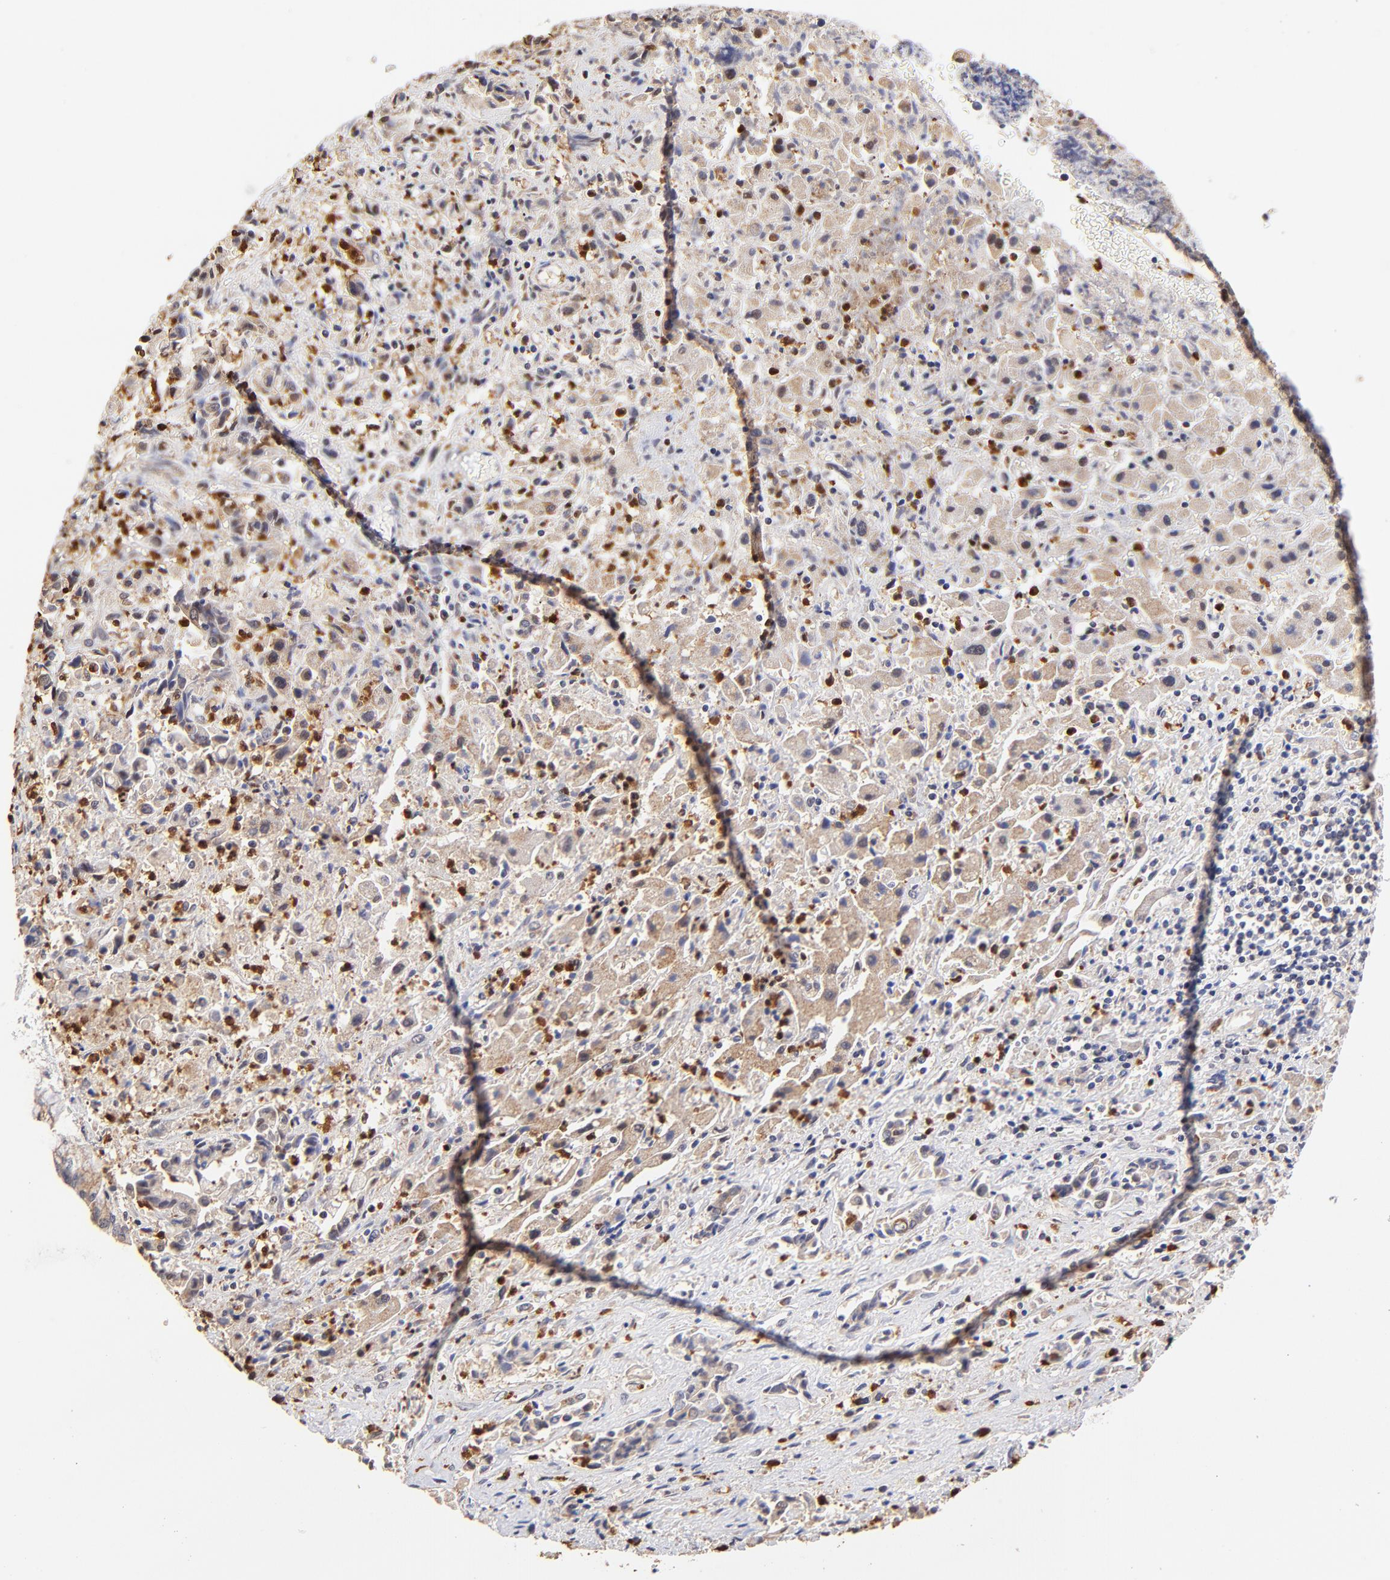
{"staining": {"intensity": "weak", "quantity": ">75%", "location": "cytoplasmic/membranous"}, "tissue": "liver cancer", "cell_type": "Tumor cells", "image_type": "cancer", "snomed": [{"axis": "morphology", "description": "Cholangiocarcinoma"}, {"axis": "topography", "description": "Liver"}], "caption": "An image of liver cancer (cholangiocarcinoma) stained for a protein shows weak cytoplasmic/membranous brown staining in tumor cells.", "gene": "BBOF1", "patient": {"sex": "male", "age": 57}}